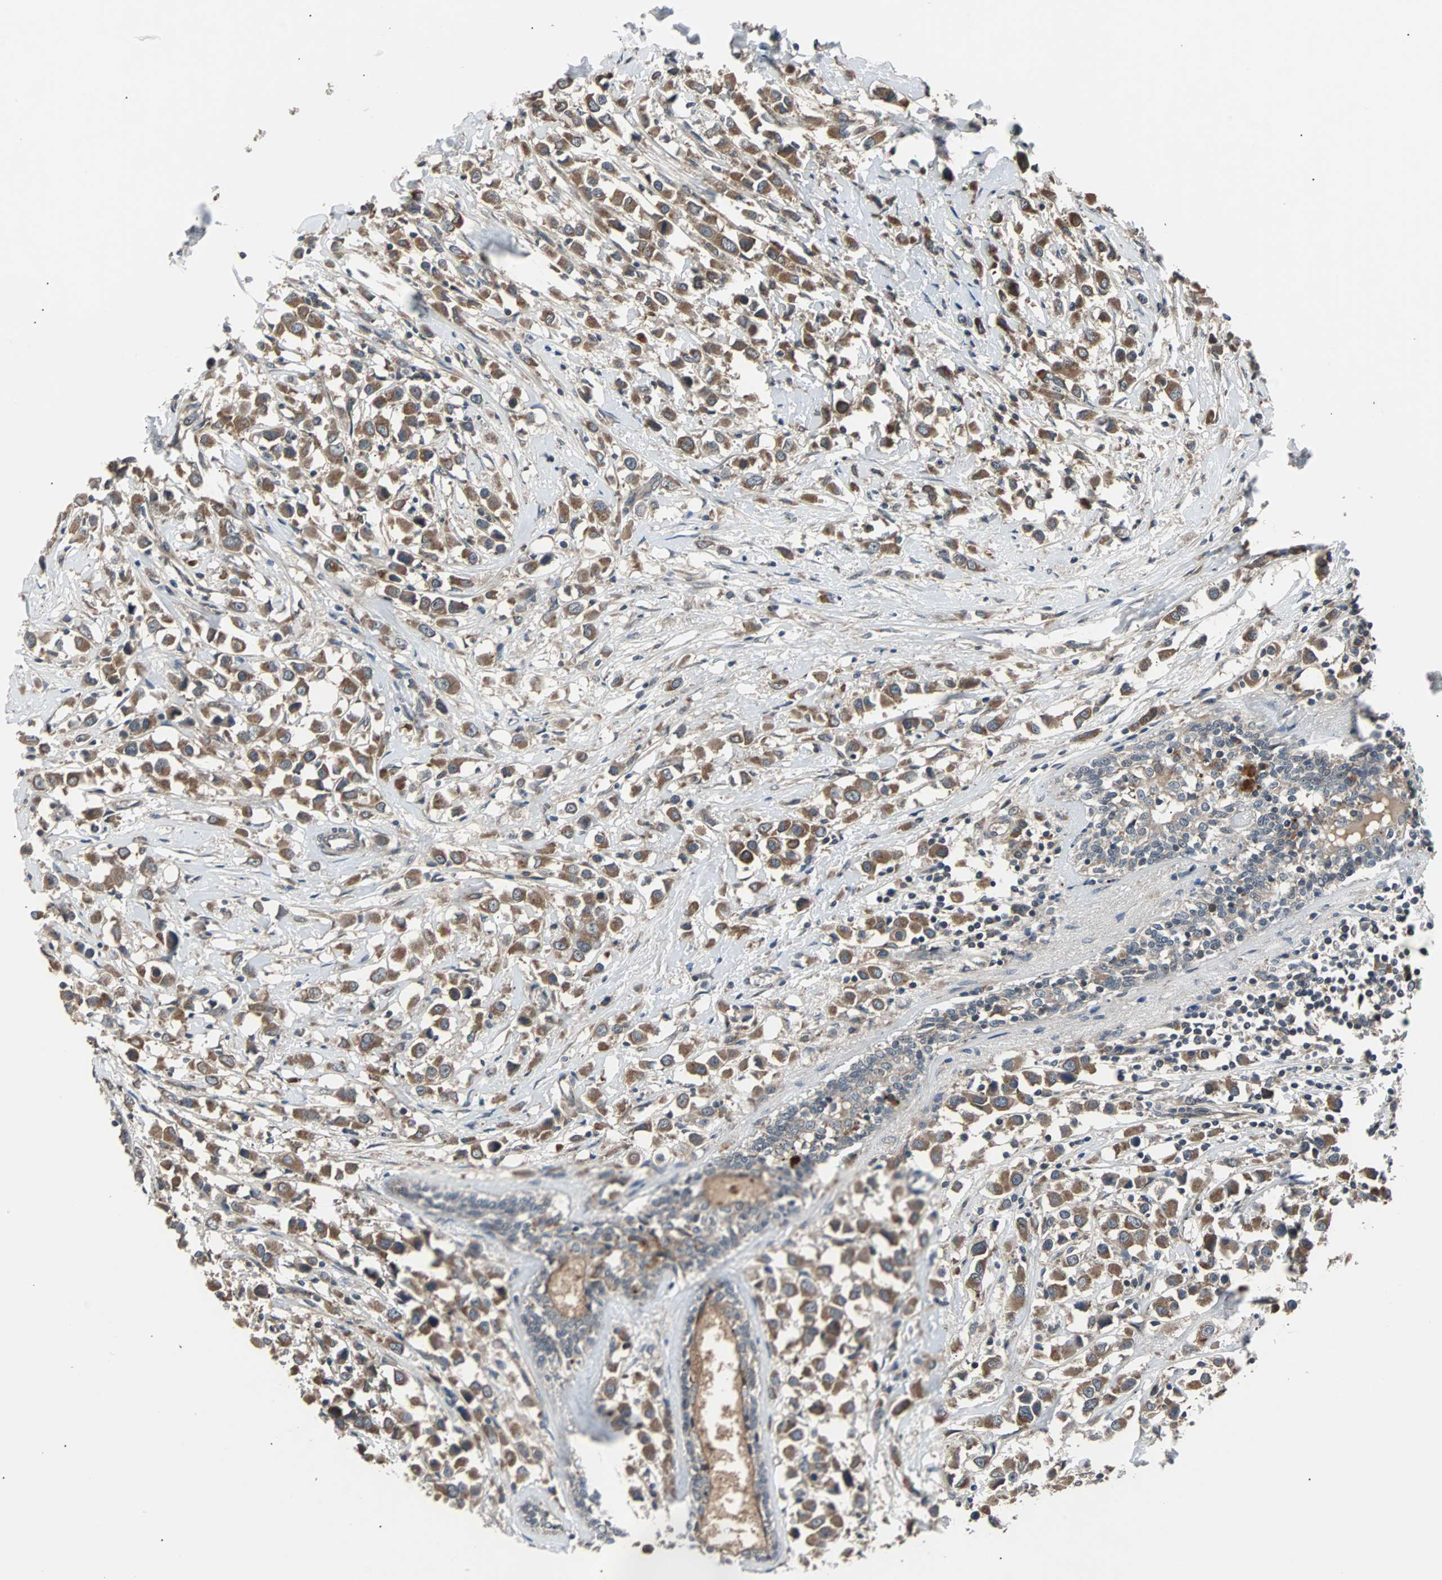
{"staining": {"intensity": "moderate", "quantity": ">75%", "location": "cytoplasmic/membranous"}, "tissue": "breast cancer", "cell_type": "Tumor cells", "image_type": "cancer", "snomed": [{"axis": "morphology", "description": "Duct carcinoma"}, {"axis": "topography", "description": "Breast"}], "caption": "Human breast cancer stained for a protein (brown) reveals moderate cytoplasmic/membranous positive staining in about >75% of tumor cells.", "gene": "ARF1", "patient": {"sex": "female", "age": 61}}